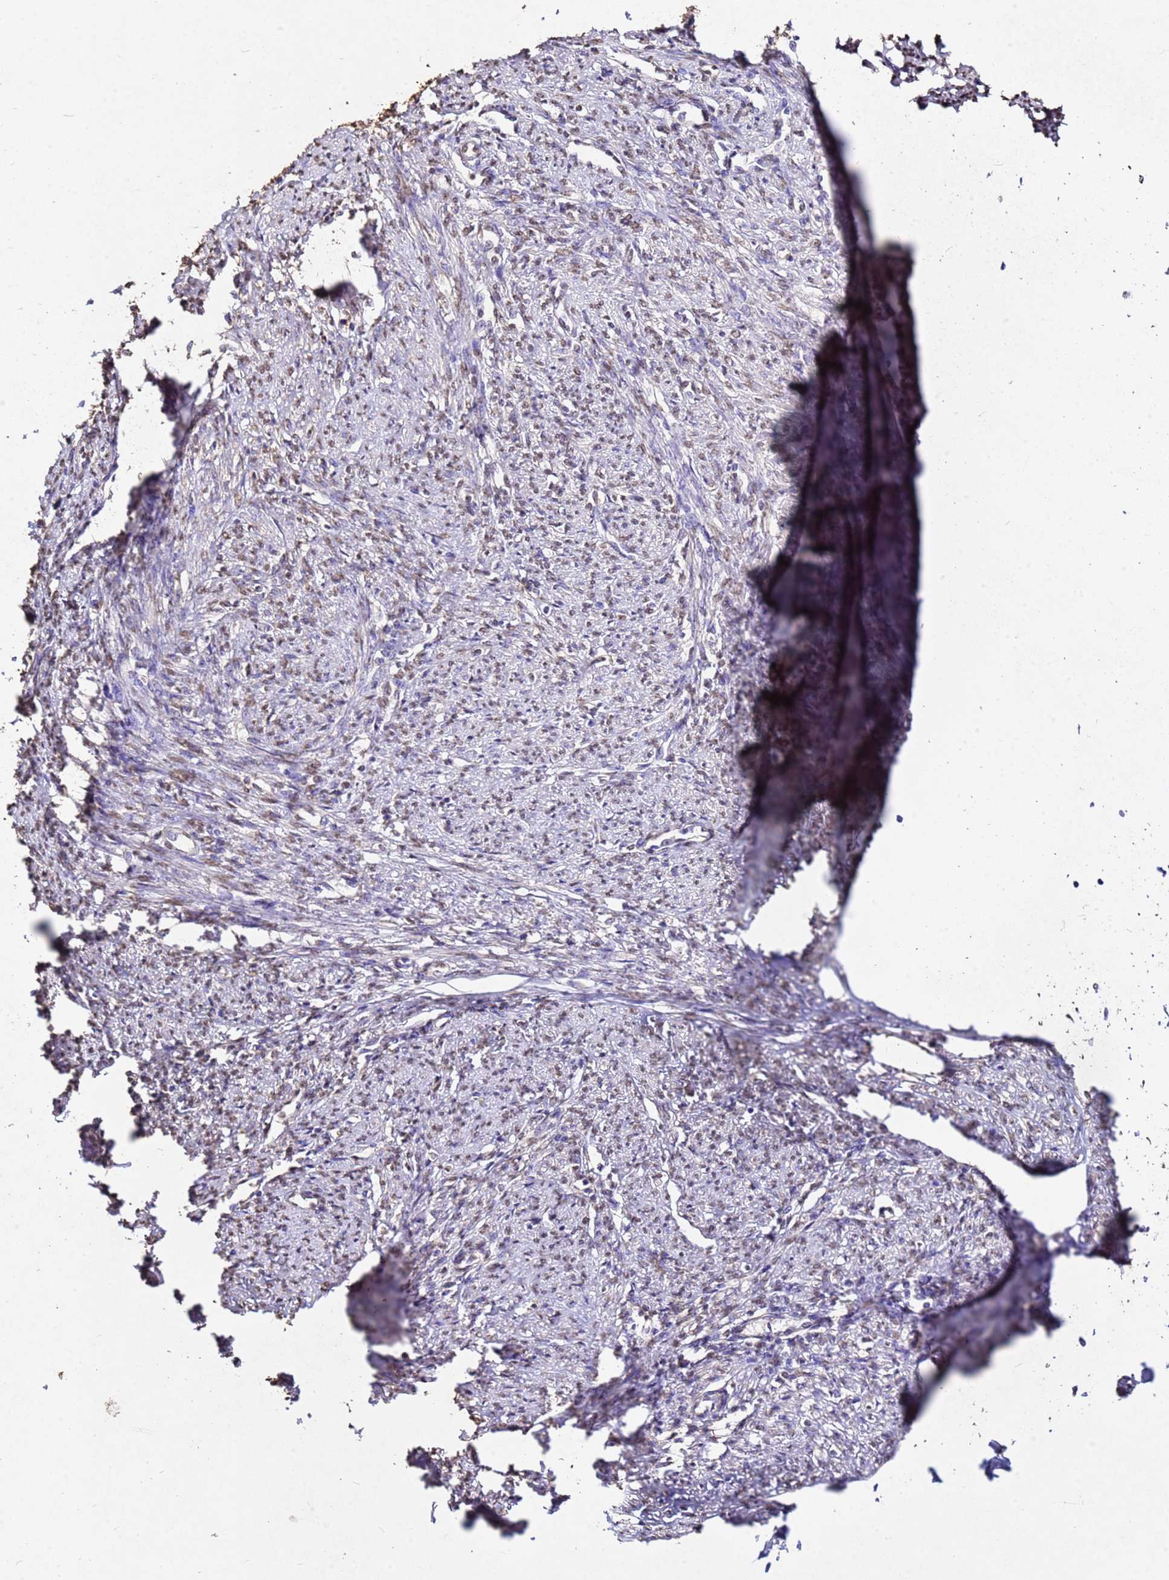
{"staining": {"intensity": "moderate", "quantity": ">75%", "location": "nuclear"}, "tissue": "smooth muscle", "cell_type": "Smooth muscle cells", "image_type": "normal", "snomed": [{"axis": "morphology", "description": "Normal tissue, NOS"}, {"axis": "topography", "description": "Smooth muscle"}, {"axis": "topography", "description": "Uterus"}], "caption": "Immunohistochemistry staining of benign smooth muscle, which exhibits medium levels of moderate nuclear expression in approximately >75% of smooth muscle cells indicating moderate nuclear protein staining. The staining was performed using DAB (3,3'-diaminobenzidine) (brown) for protein detection and nuclei were counterstained in hematoxylin (blue).", "gene": "MYOCD", "patient": {"sex": "female", "age": 59}}